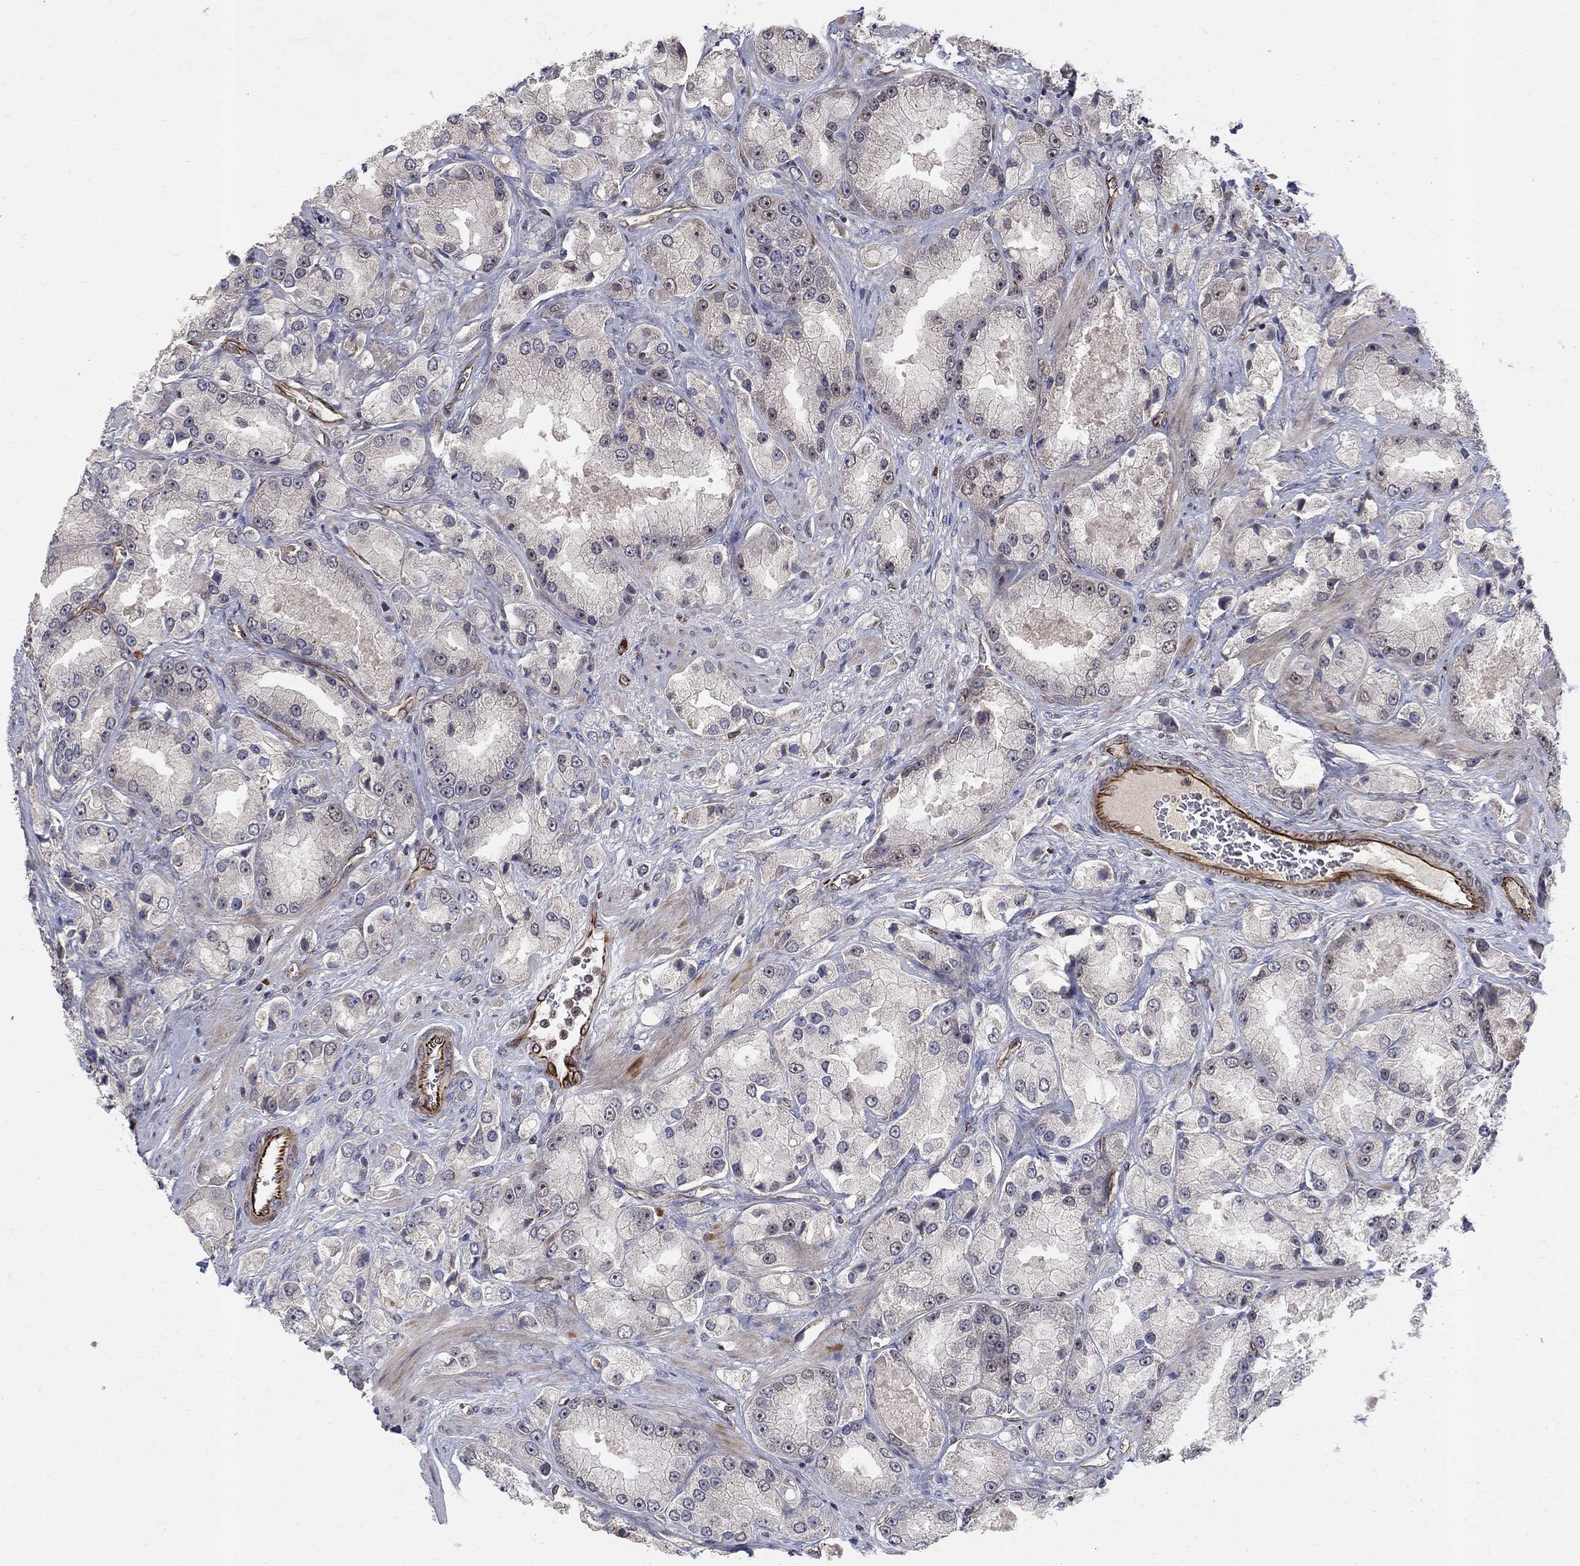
{"staining": {"intensity": "negative", "quantity": "none", "location": "none"}, "tissue": "prostate cancer", "cell_type": "Tumor cells", "image_type": "cancer", "snomed": [{"axis": "morphology", "description": "Adenocarcinoma, NOS"}, {"axis": "topography", "description": "Prostate and seminal vesicle, NOS"}, {"axis": "topography", "description": "Prostate"}], "caption": "Tumor cells are negative for protein expression in human prostate adenocarcinoma. (DAB (3,3'-diaminobenzidine) immunohistochemistry (IHC) visualized using brightfield microscopy, high magnification).", "gene": "MSRA", "patient": {"sex": "male", "age": 64}}